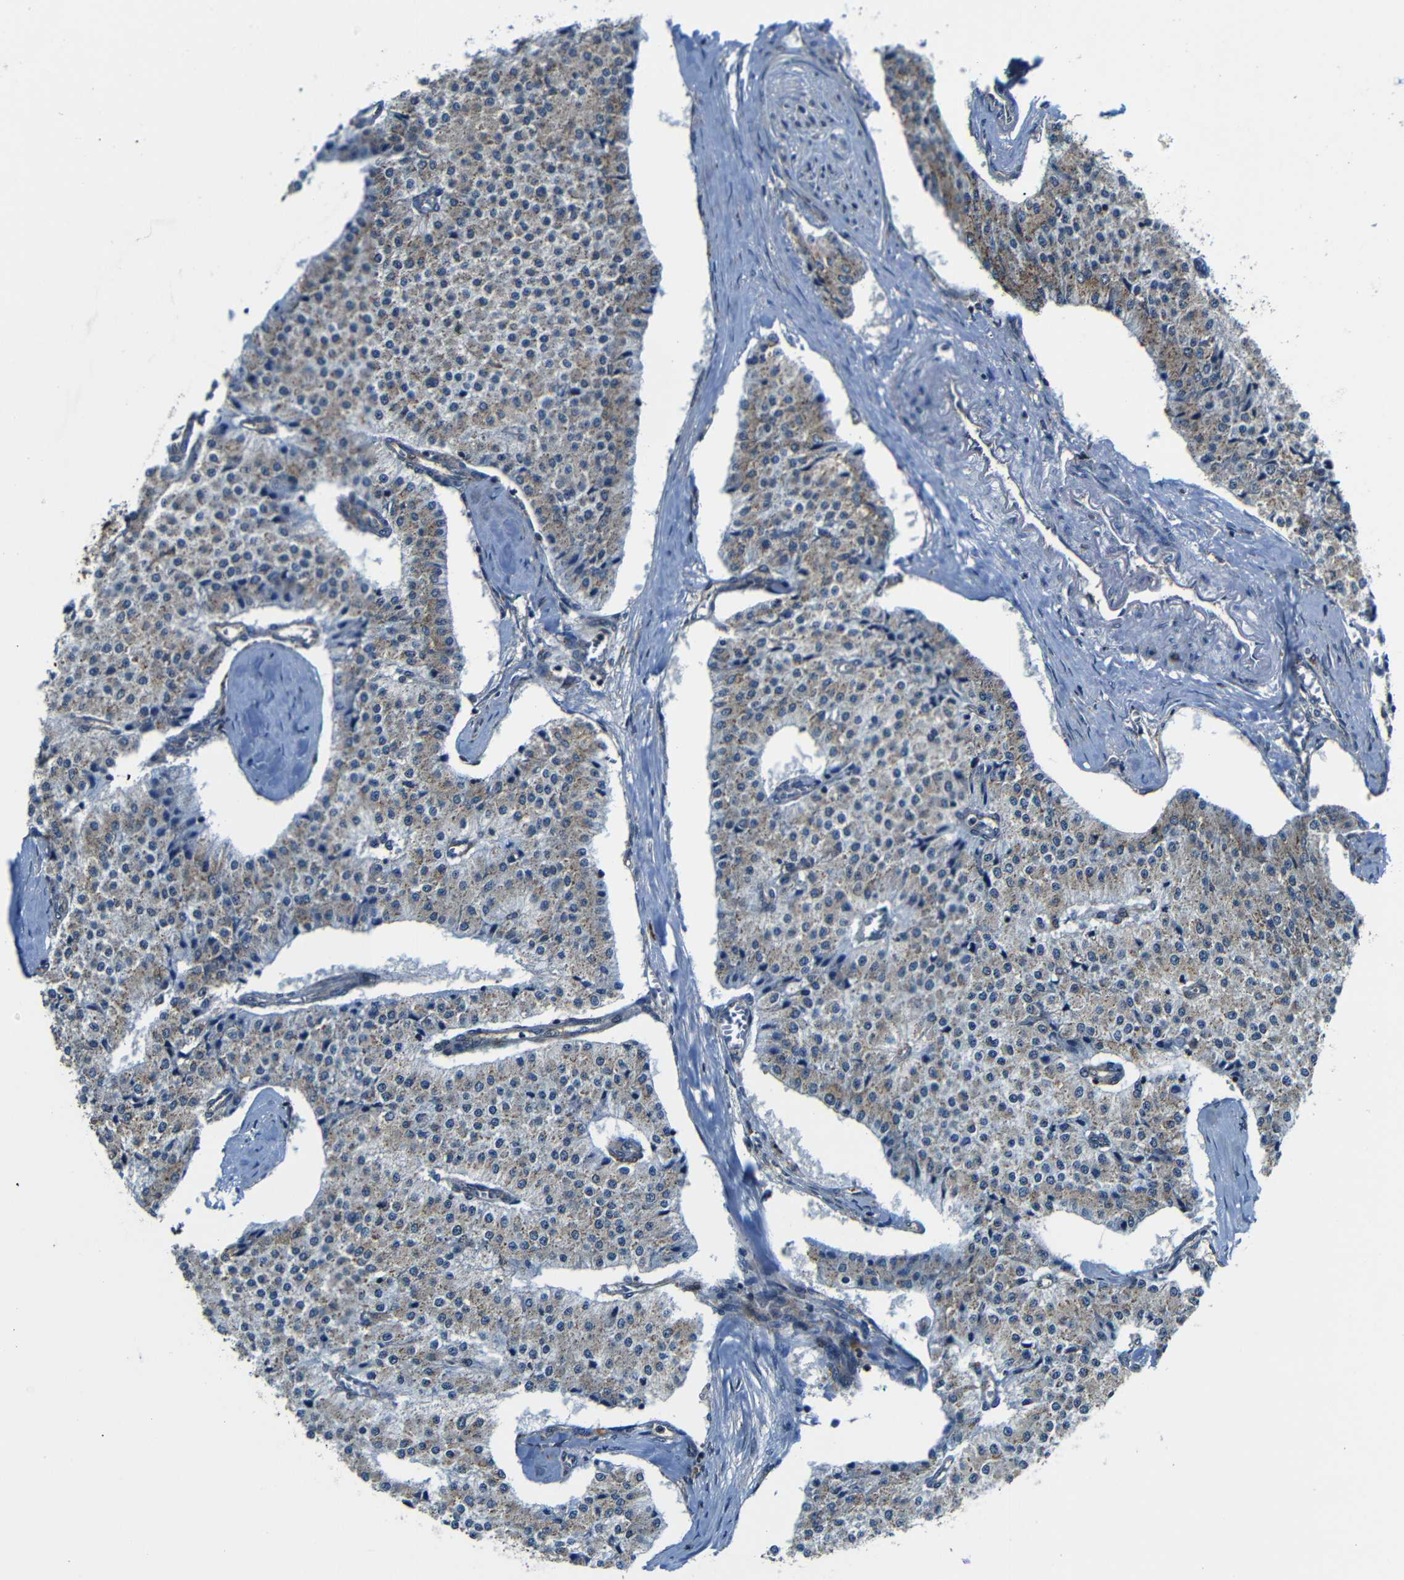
{"staining": {"intensity": "weak", "quantity": "25%-75%", "location": "cytoplasmic/membranous"}, "tissue": "carcinoid", "cell_type": "Tumor cells", "image_type": "cancer", "snomed": [{"axis": "morphology", "description": "Carcinoid, malignant, NOS"}, {"axis": "topography", "description": "Colon"}], "caption": "A histopathology image of human carcinoid stained for a protein exhibits weak cytoplasmic/membranous brown staining in tumor cells. The protein is stained brown, and the nuclei are stained in blue (DAB IHC with brightfield microscopy, high magnification).", "gene": "ABCE1", "patient": {"sex": "female", "age": 52}}